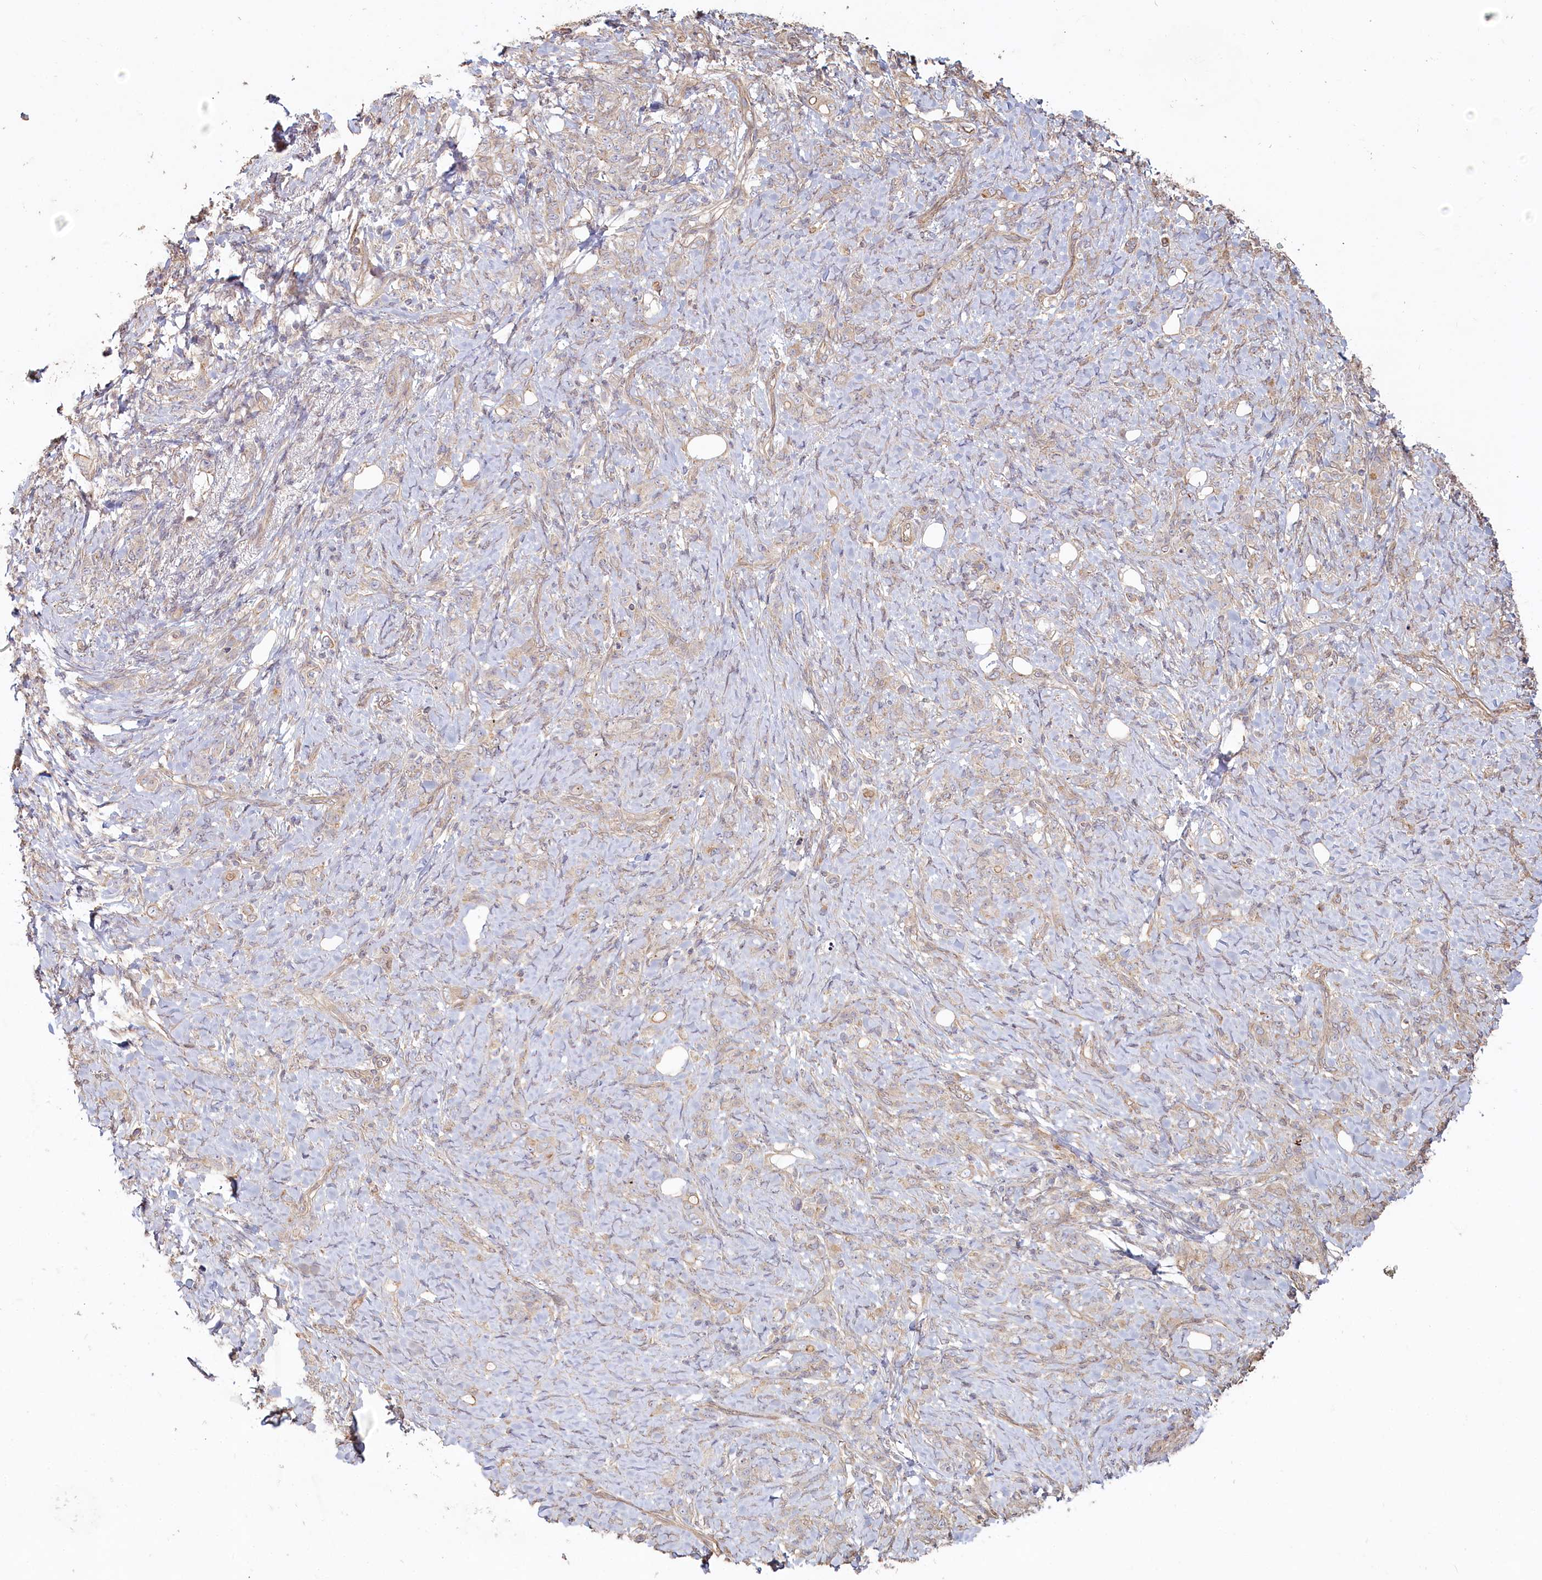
{"staining": {"intensity": "weak", "quantity": "25%-75%", "location": "cytoplasmic/membranous"}, "tissue": "stomach cancer", "cell_type": "Tumor cells", "image_type": "cancer", "snomed": [{"axis": "morphology", "description": "Adenocarcinoma, NOS"}, {"axis": "topography", "description": "Stomach"}], "caption": "An image of human stomach cancer stained for a protein exhibits weak cytoplasmic/membranous brown staining in tumor cells.", "gene": "TCHP", "patient": {"sex": "female", "age": 79}}